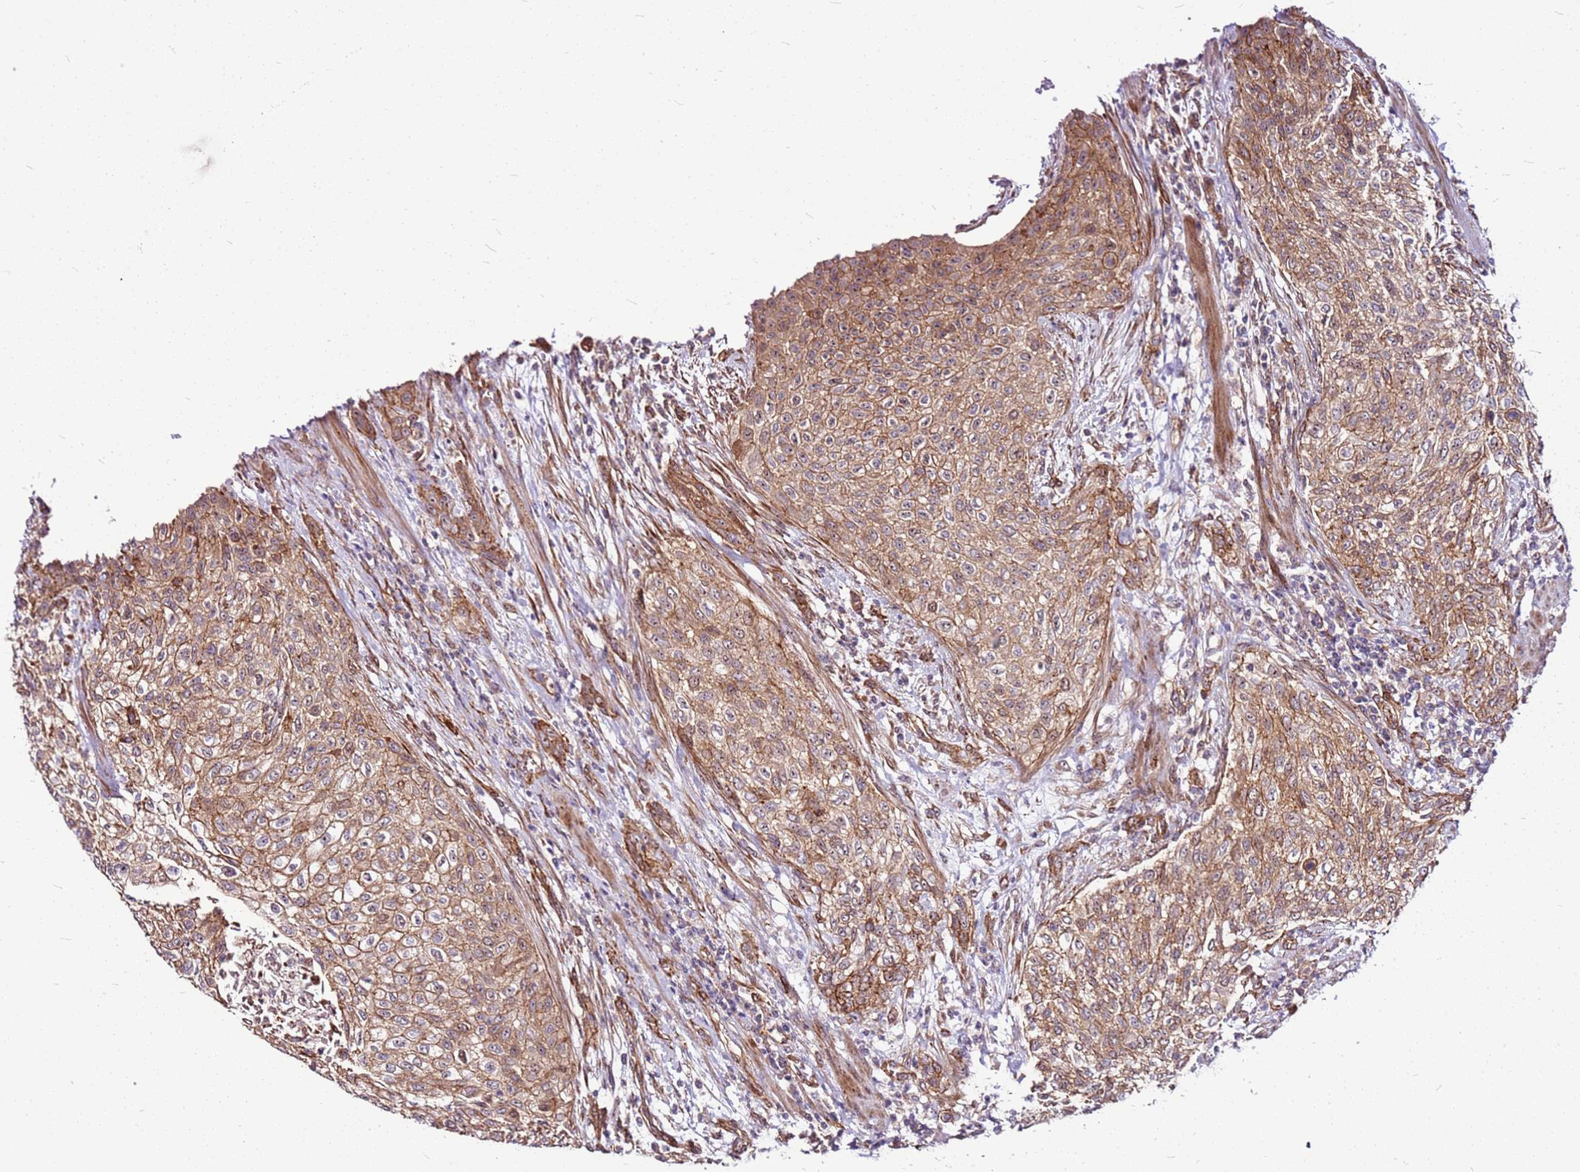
{"staining": {"intensity": "moderate", "quantity": ">75%", "location": "cytoplasmic/membranous,nuclear"}, "tissue": "urothelial cancer", "cell_type": "Tumor cells", "image_type": "cancer", "snomed": [{"axis": "morphology", "description": "Normal tissue, NOS"}, {"axis": "morphology", "description": "Urothelial carcinoma, NOS"}, {"axis": "topography", "description": "Urinary bladder"}, {"axis": "topography", "description": "Peripheral nerve tissue"}], "caption": "A micrograph of urothelial cancer stained for a protein shows moderate cytoplasmic/membranous and nuclear brown staining in tumor cells.", "gene": "TOPAZ1", "patient": {"sex": "male", "age": 35}}